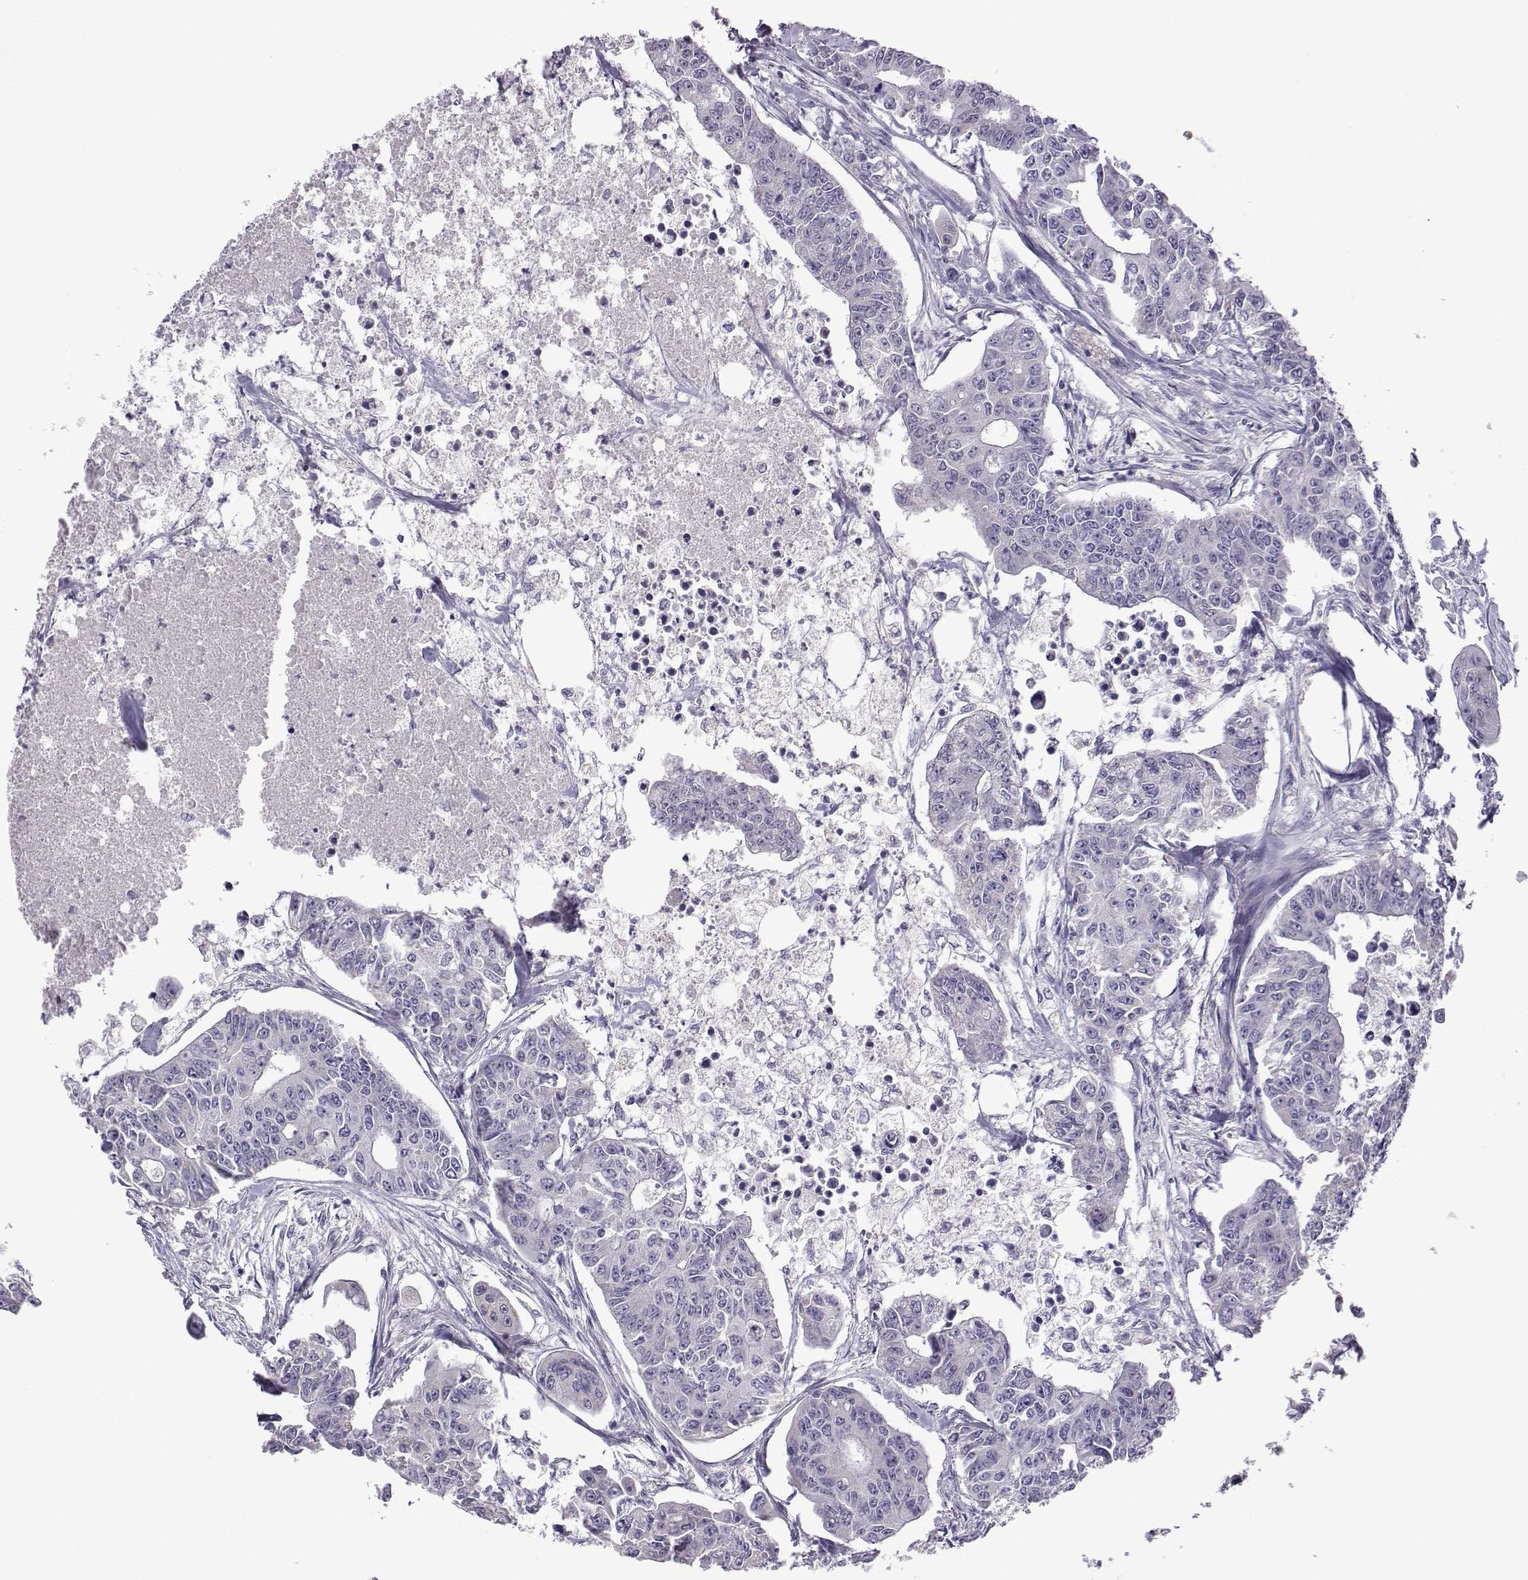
{"staining": {"intensity": "negative", "quantity": "none", "location": "none"}, "tissue": "colorectal cancer", "cell_type": "Tumor cells", "image_type": "cancer", "snomed": [{"axis": "morphology", "description": "Adenocarcinoma, NOS"}, {"axis": "topography", "description": "Colon"}], "caption": "Human colorectal adenocarcinoma stained for a protein using immunohistochemistry (IHC) displays no positivity in tumor cells.", "gene": "CFAP70", "patient": {"sex": "male", "age": 70}}